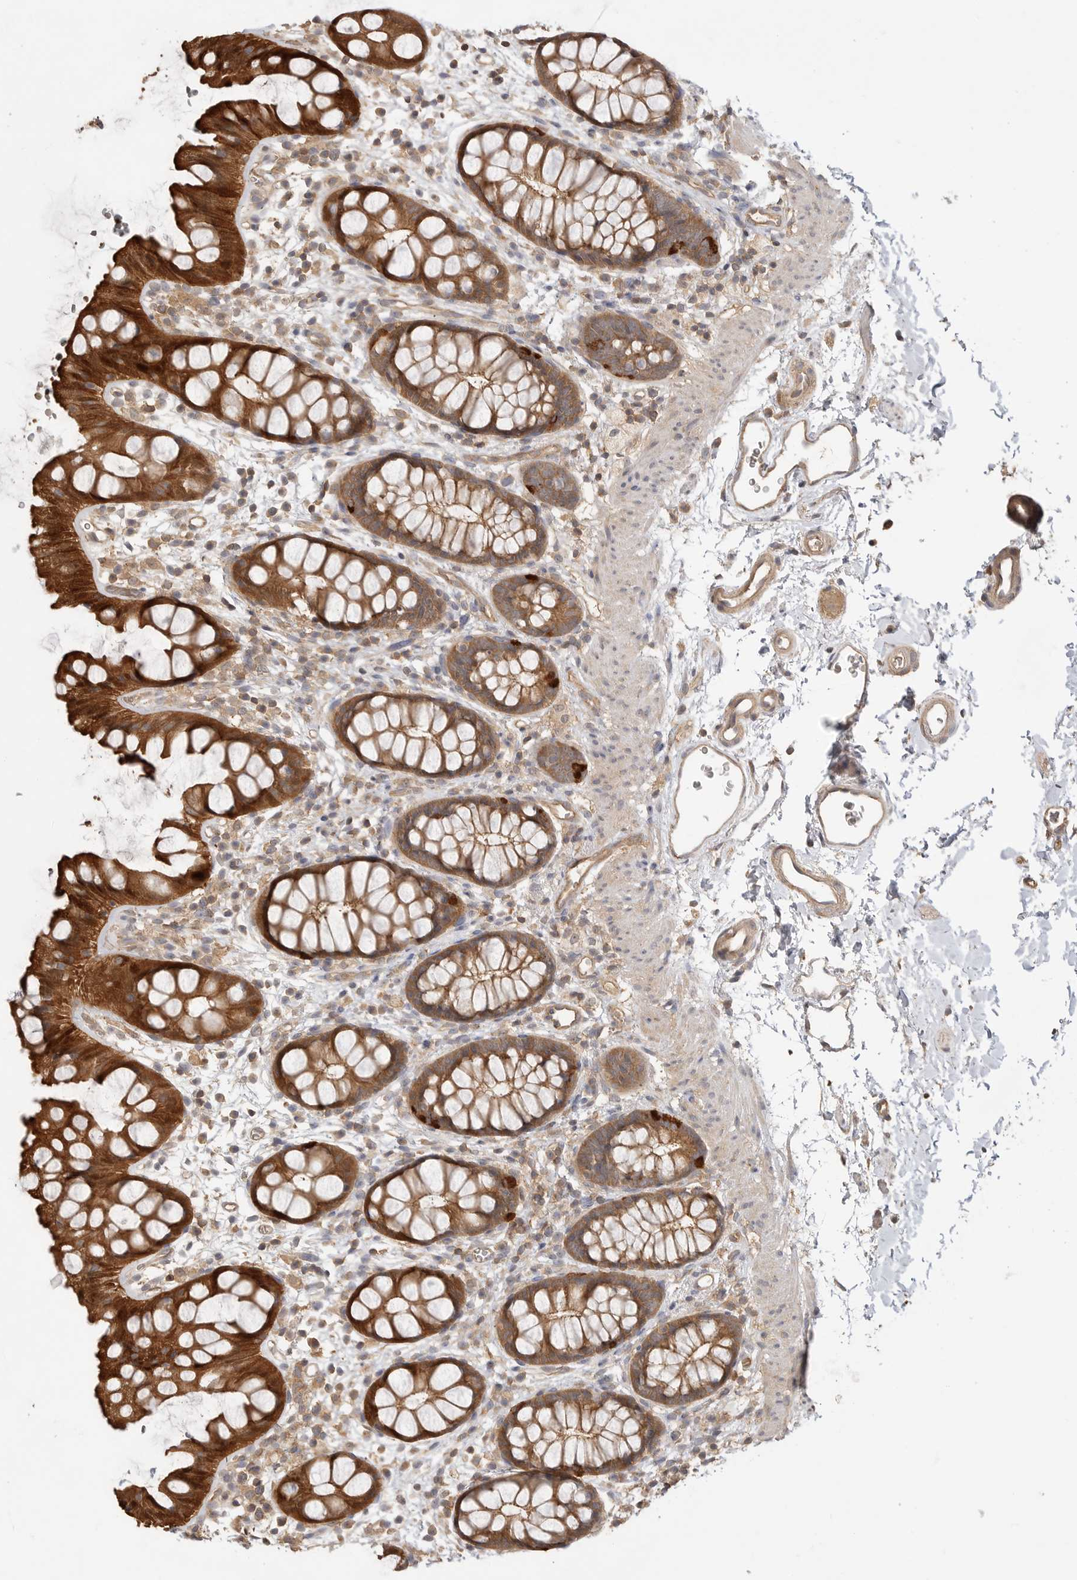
{"staining": {"intensity": "strong", "quantity": ">75%", "location": "cytoplasmic/membranous"}, "tissue": "rectum", "cell_type": "Glandular cells", "image_type": "normal", "snomed": [{"axis": "morphology", "description": "Normal tissue, NOS"}, {"axis": "topography", "description": "Rectum"}], "caption": "The image displays staining of benign rectum, revealing strong cytoplasmic/membranous protein positivity (brown color) within glandular cells.", "gene": "CLDN12", "patient": {"sex": "female", "age": 65}}